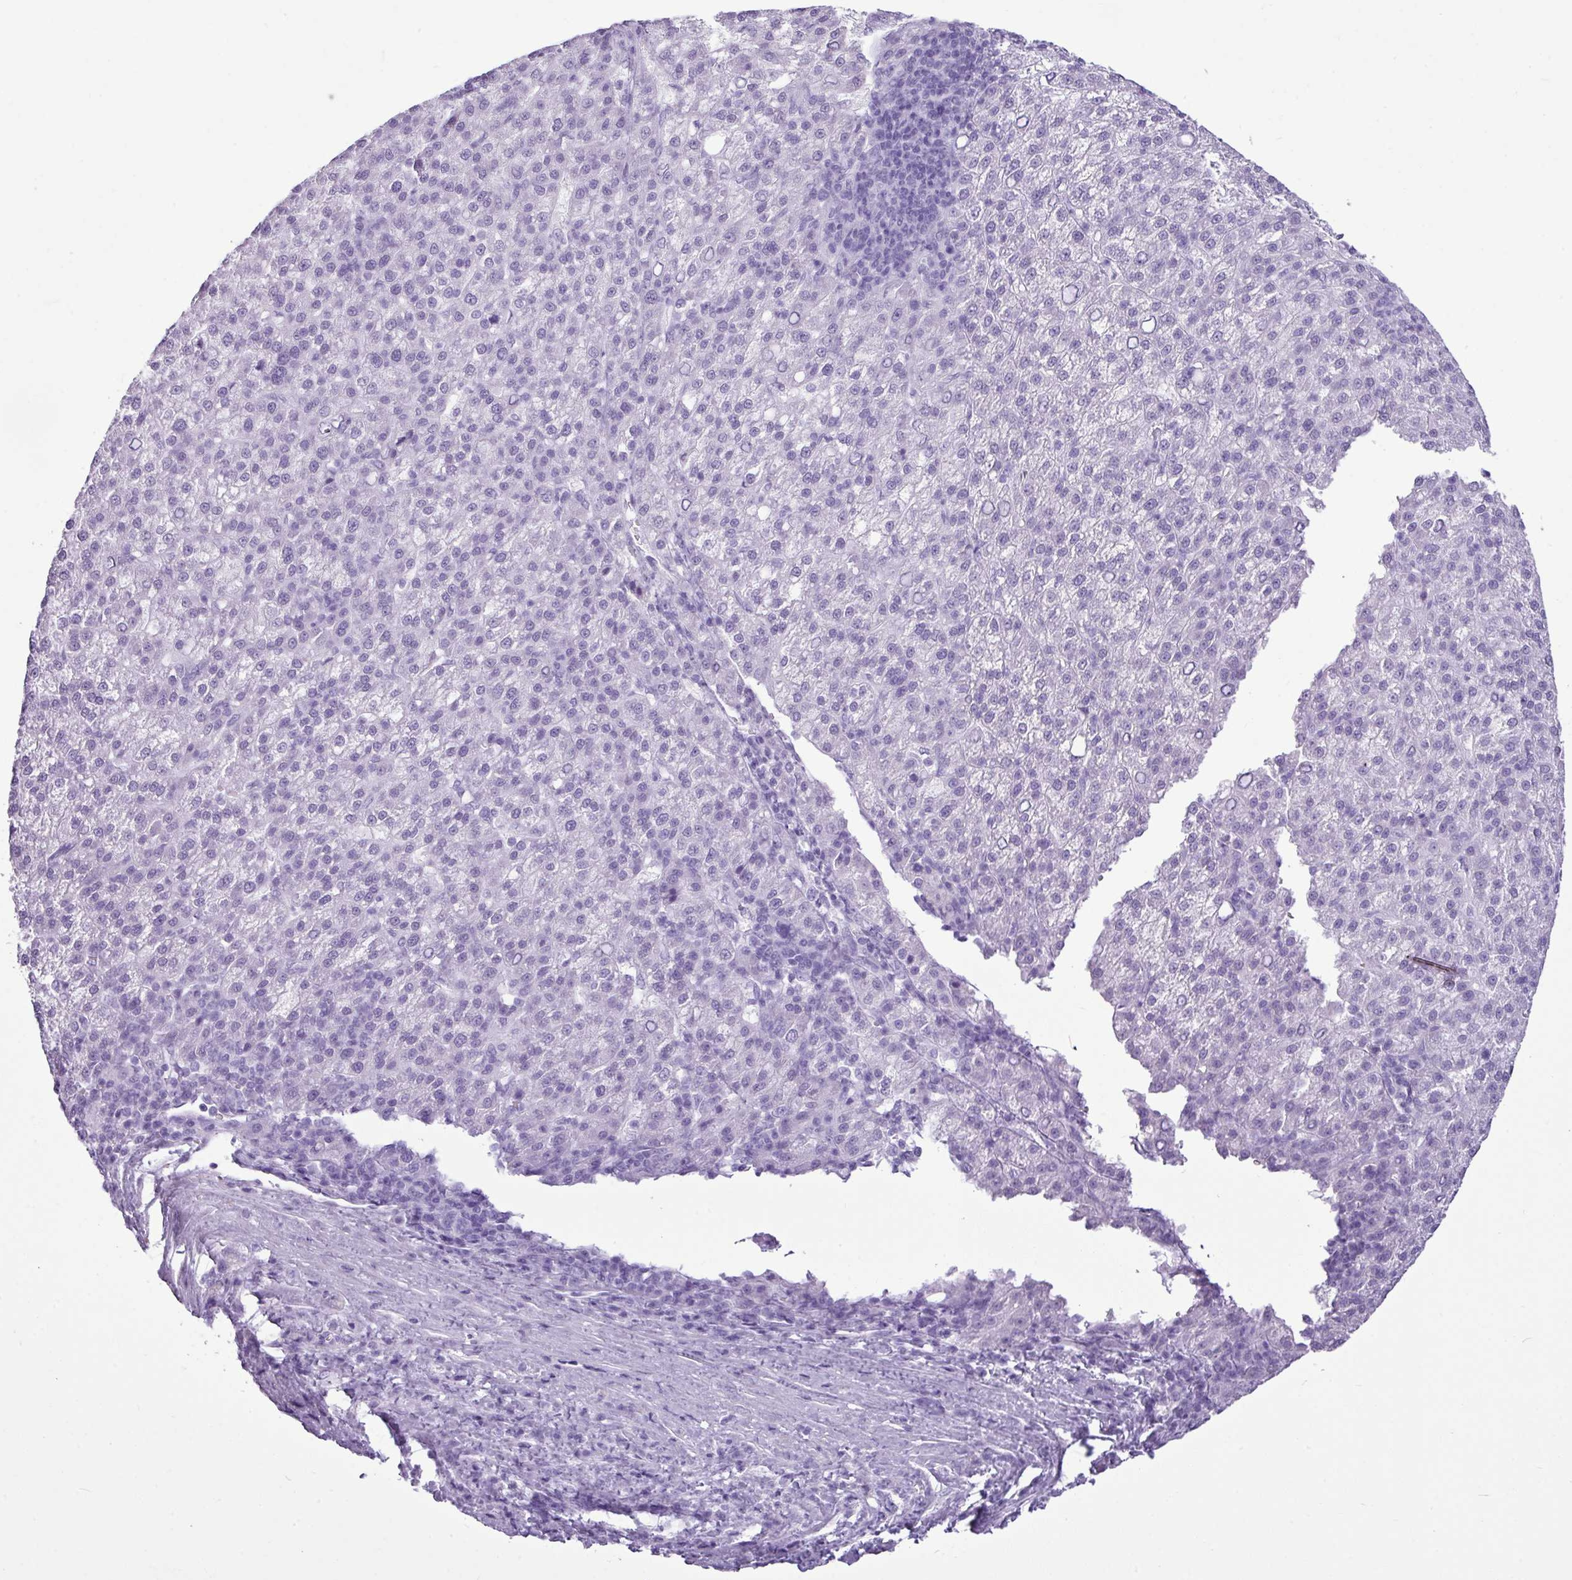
{"staining": {"intensity": "negative", "quantity": "none", "location": "none"}, "tissue": "liver cancer", "cell_type": "Tumor cells", "image_type": "cancer", "snomed": [{"axis": "morphology", "description": "Carcinoma, Hepatocellular, NOS"}, {"axis": "topography", "description": "Liver"}], "caption": "A histopathology image of liver hepatocellular carcinoma stained for a protein demonstrates no brown staining in tumor cells.", "gene": "AMY1B", "patient": {"sex": "female", "age": 58}}